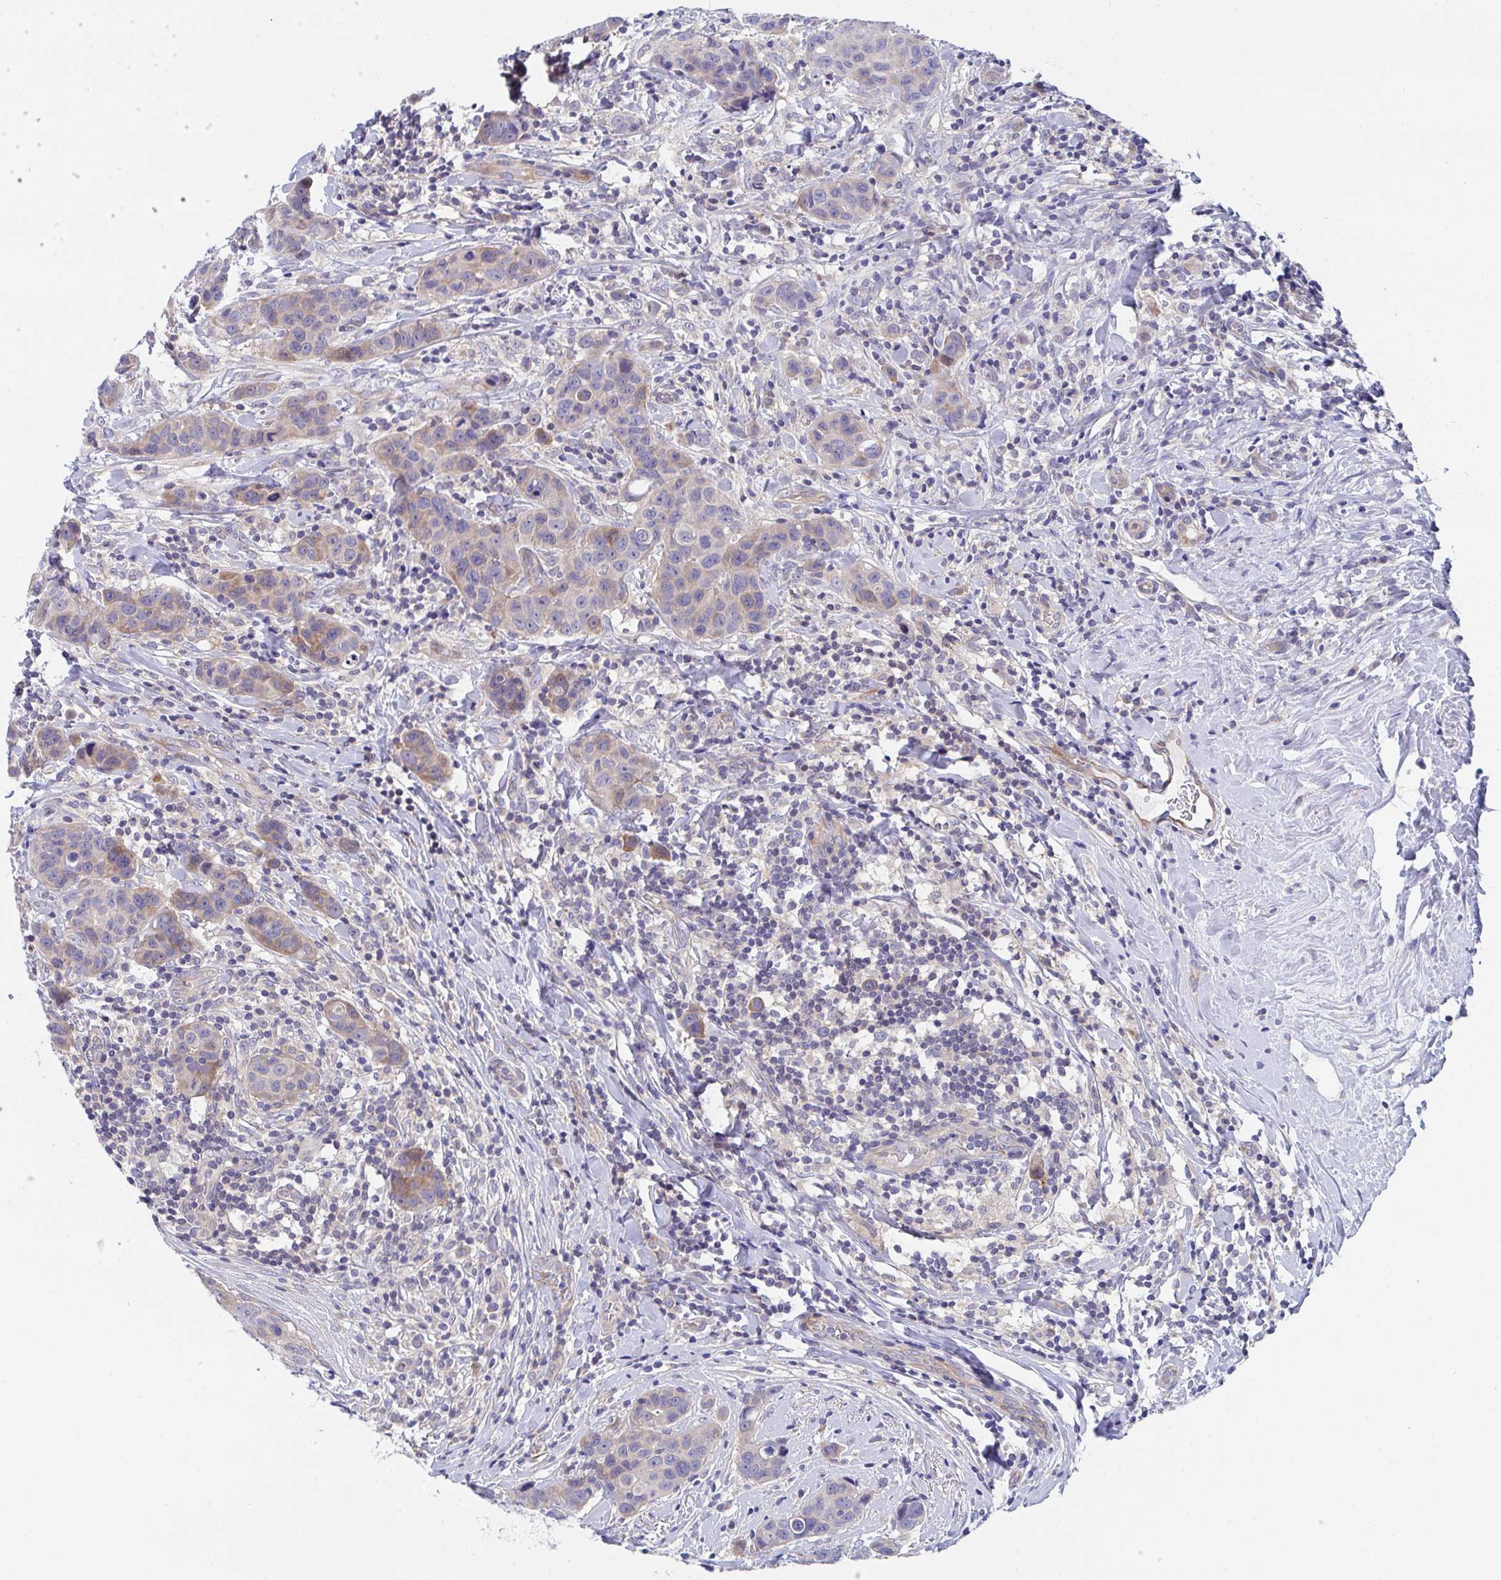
{"staining": {"intensity": "moderate", "quantity": "<25%", "location": "cytoplasmic/membranous"}, "tissue": "breast cancer", "cell_type": "Tumor cells", "image_type": "cancer", "snomed": [{"axis": "morphology", "description": "Duct carcinoma"}, {"axis": "topography", "description": "Breast"}], "caption": "A brown stain labels moderate cytoplasmic/membranous staining of a protein in human breast cancer tumor cells.", "gene": "P2RX3", "patient": {"sex": "female", "age": 24}}